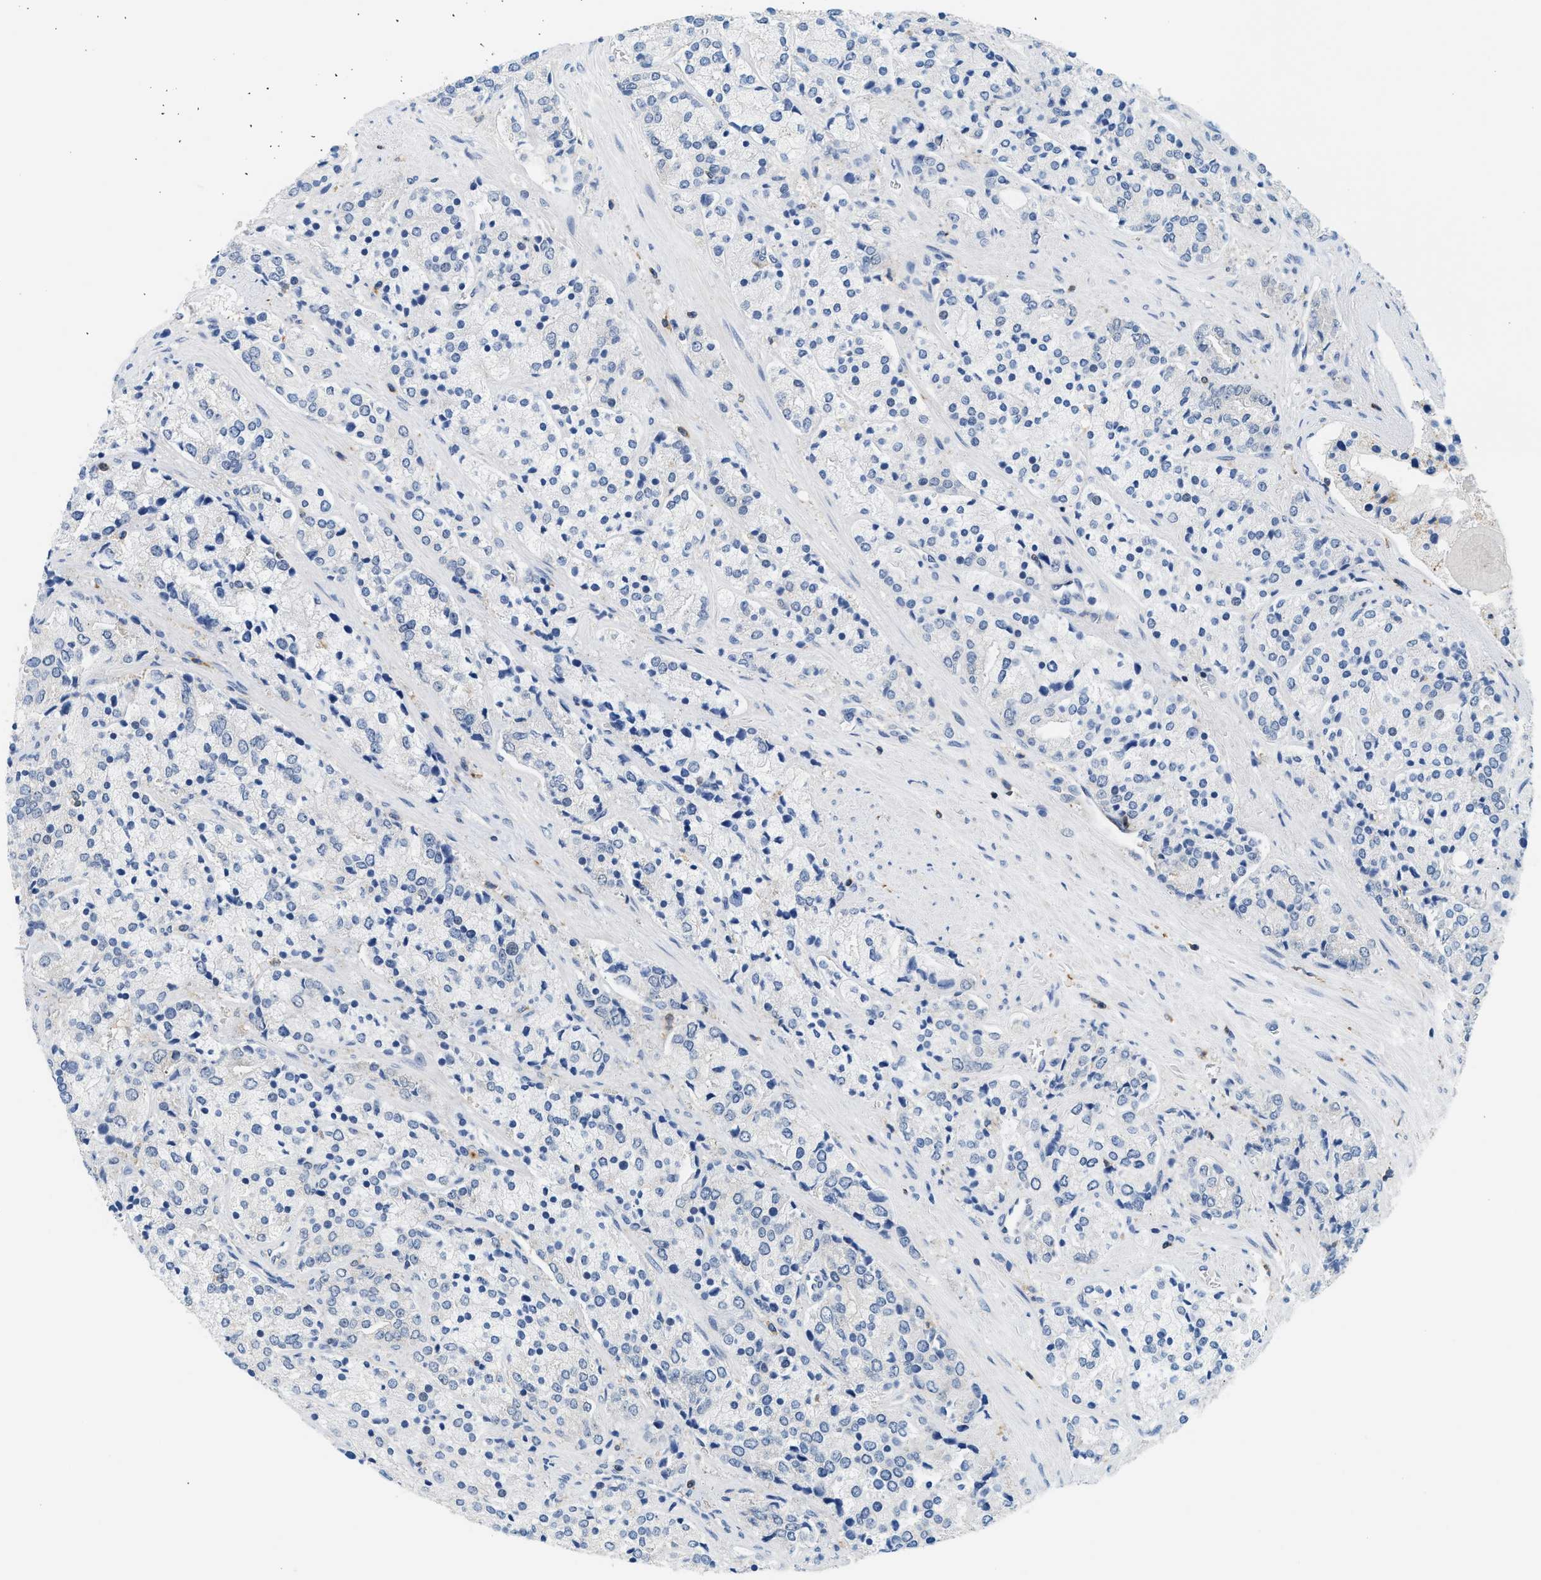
{"staining": {"intensity": "negative", "quantity": "none", "location": "none"}, "tissue": "prostate cancer", "cell_type": "Tumor cells", "image_type": "cancer", "snomed": [{"axis": "morphology", "description": "Adenocarcinoma, High grade"}, {"axis": "topography", "description": "Prostate"}], "caption": "High magnification brightfield microscopy of high-grade adenocarcinoma (prostate) stained with DAB (3,3'-diaminobenzidine) (brown) and counterstained with hematoxylin (blue): tumor cells show no significant expression.", "gene": "INPP5D", "patient": {"sex": "male", "age": 71}}